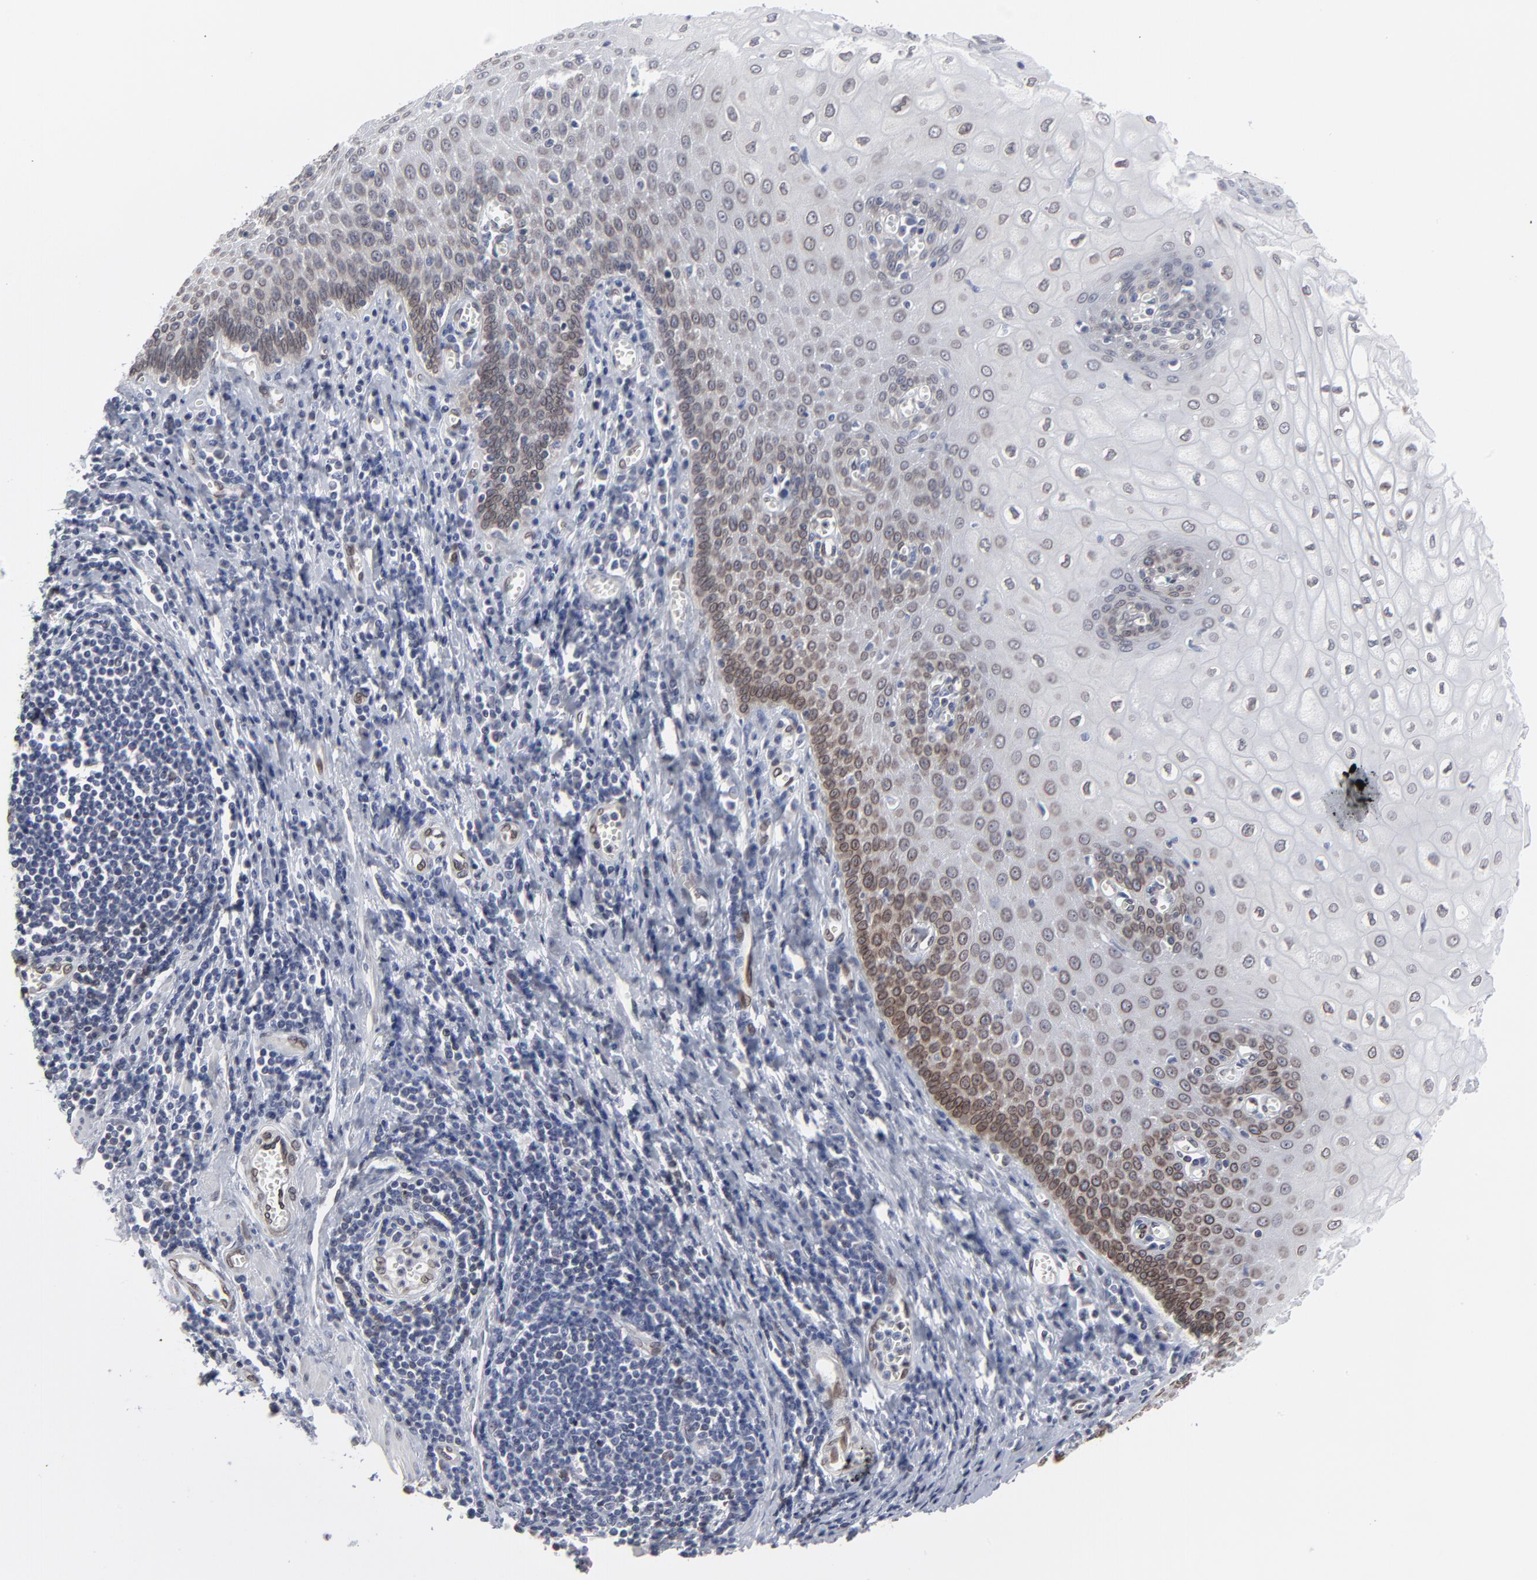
{"staining": {"intensity": "moderate", "quantity": "25%-75%", "location": "cytoplasmic/membranous,nuclear"}, "tissue": "esophagus", "cell_type": "Squamous epithelial cells", "image_type": "normal", "snomed": [{"axis": "morphology", "description": "Normal tissue, NOS"}, {"axis": "morphology", "description": "Squamous cell carcinoma, NOS"}, {"axis": "topography", "description": "Esophagus"}], "caption": "Protein expression analysis of benign human esophagus reveals moderate cytoplasmic/membranous,nuclear expression in approximately 25%-75% of squamous epithelial cells. (Stains: DAB in brown, nuclei in blue, Microscopy: brightfield microscopy at high magnification).", "gene": "SYNE2", "patient": {"sex": "male", "age": 65}}